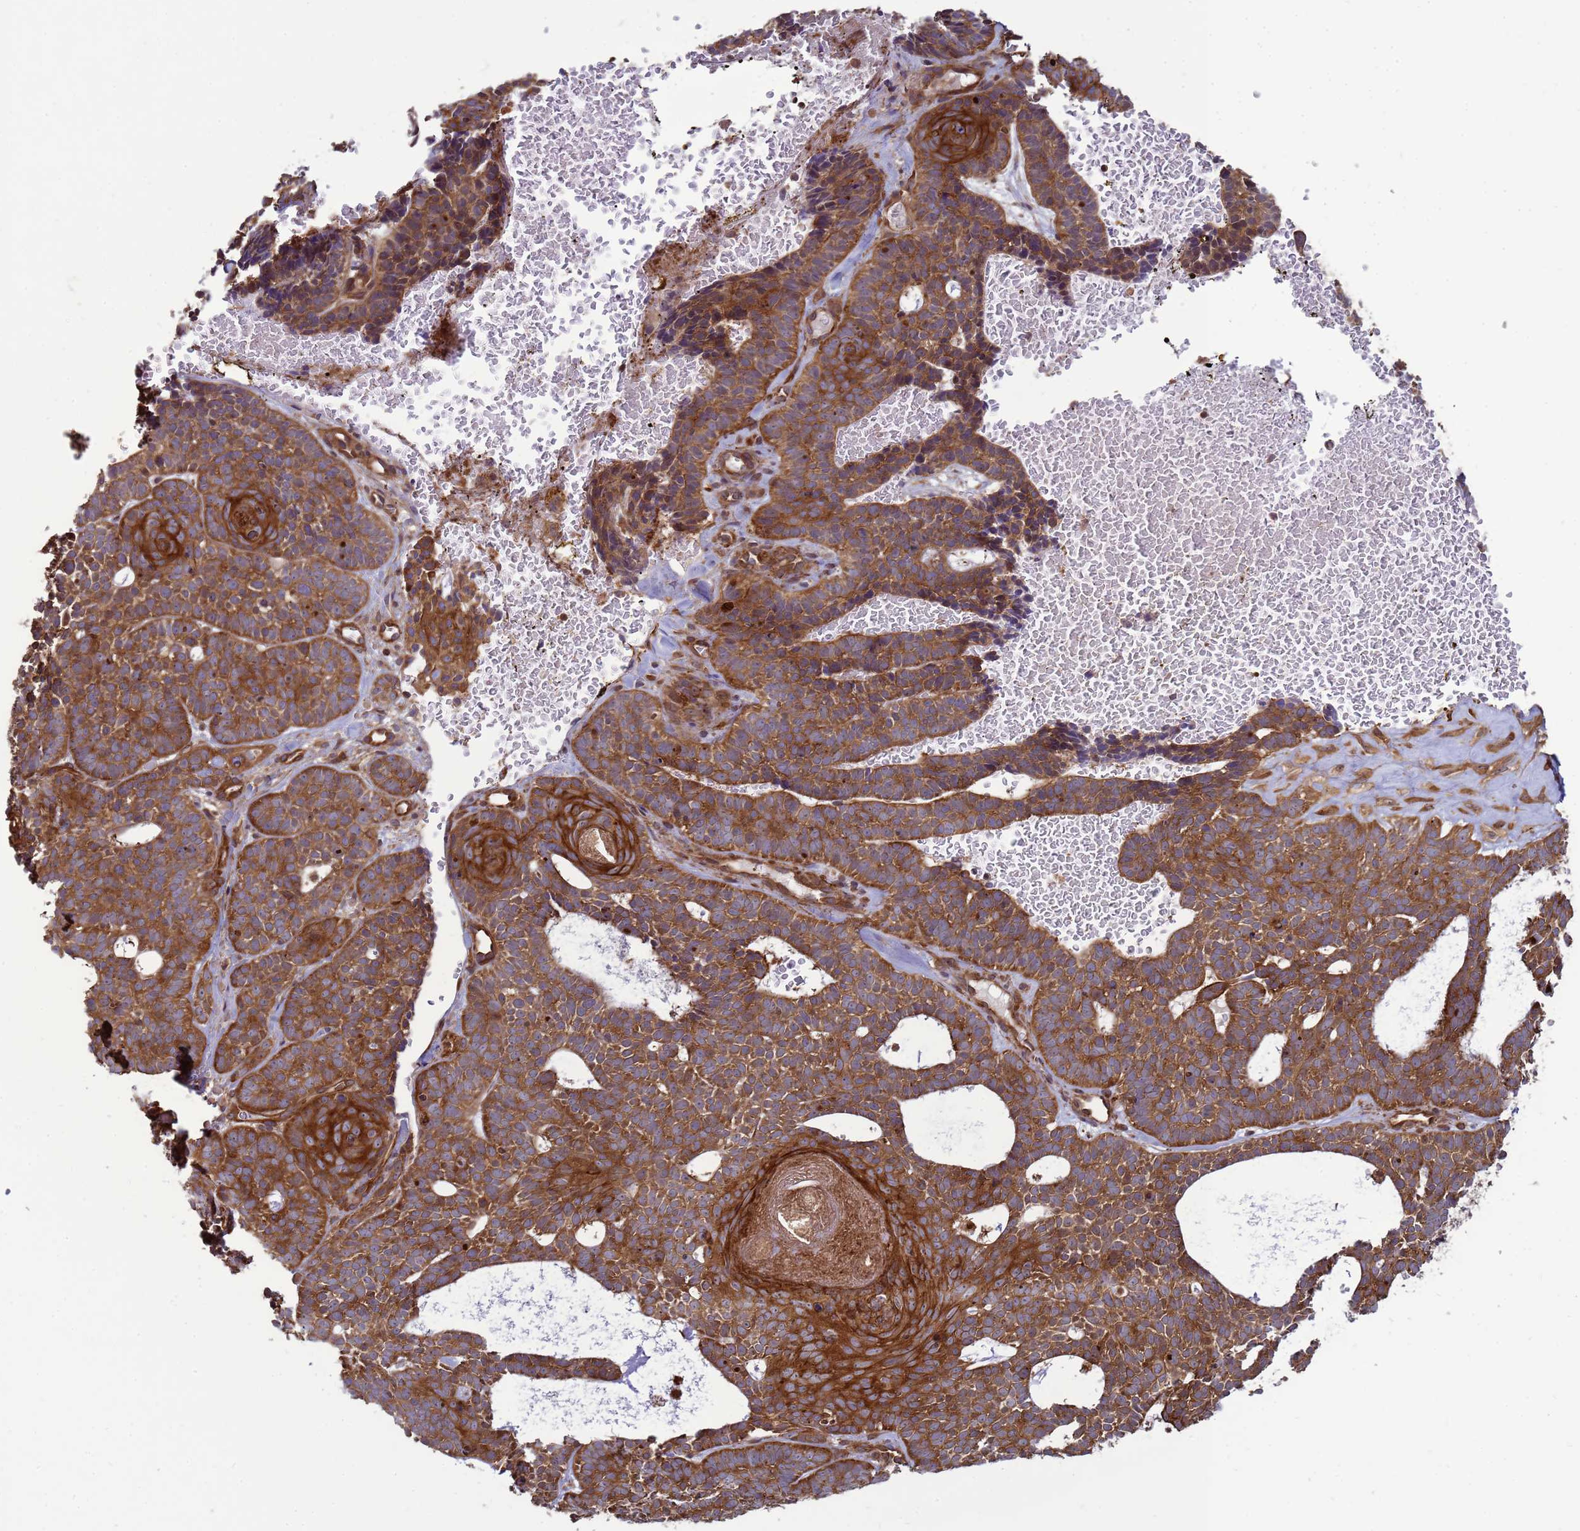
{"staining": {"intensity": "strong", "quantity": ">75%", "location": "cytoplasmic/membranous"}, "tissue": "skin cancer", "cell_type": "Tumor cells", "image_type": "cancer", "snomed": [{"axis": "morphology", "description": "Basal cell carcinoma"}, {"axis": "topography", "description": "Skin"}], "caption": "This histopathology image reveals IHC staining of basal cell carcinoma (skin), with high strong cytoplasmic/membranous expression in approximately >75% of tumor cells.", "gene": "CNOT1", "patient": {"sex": "male", "age": 85}}